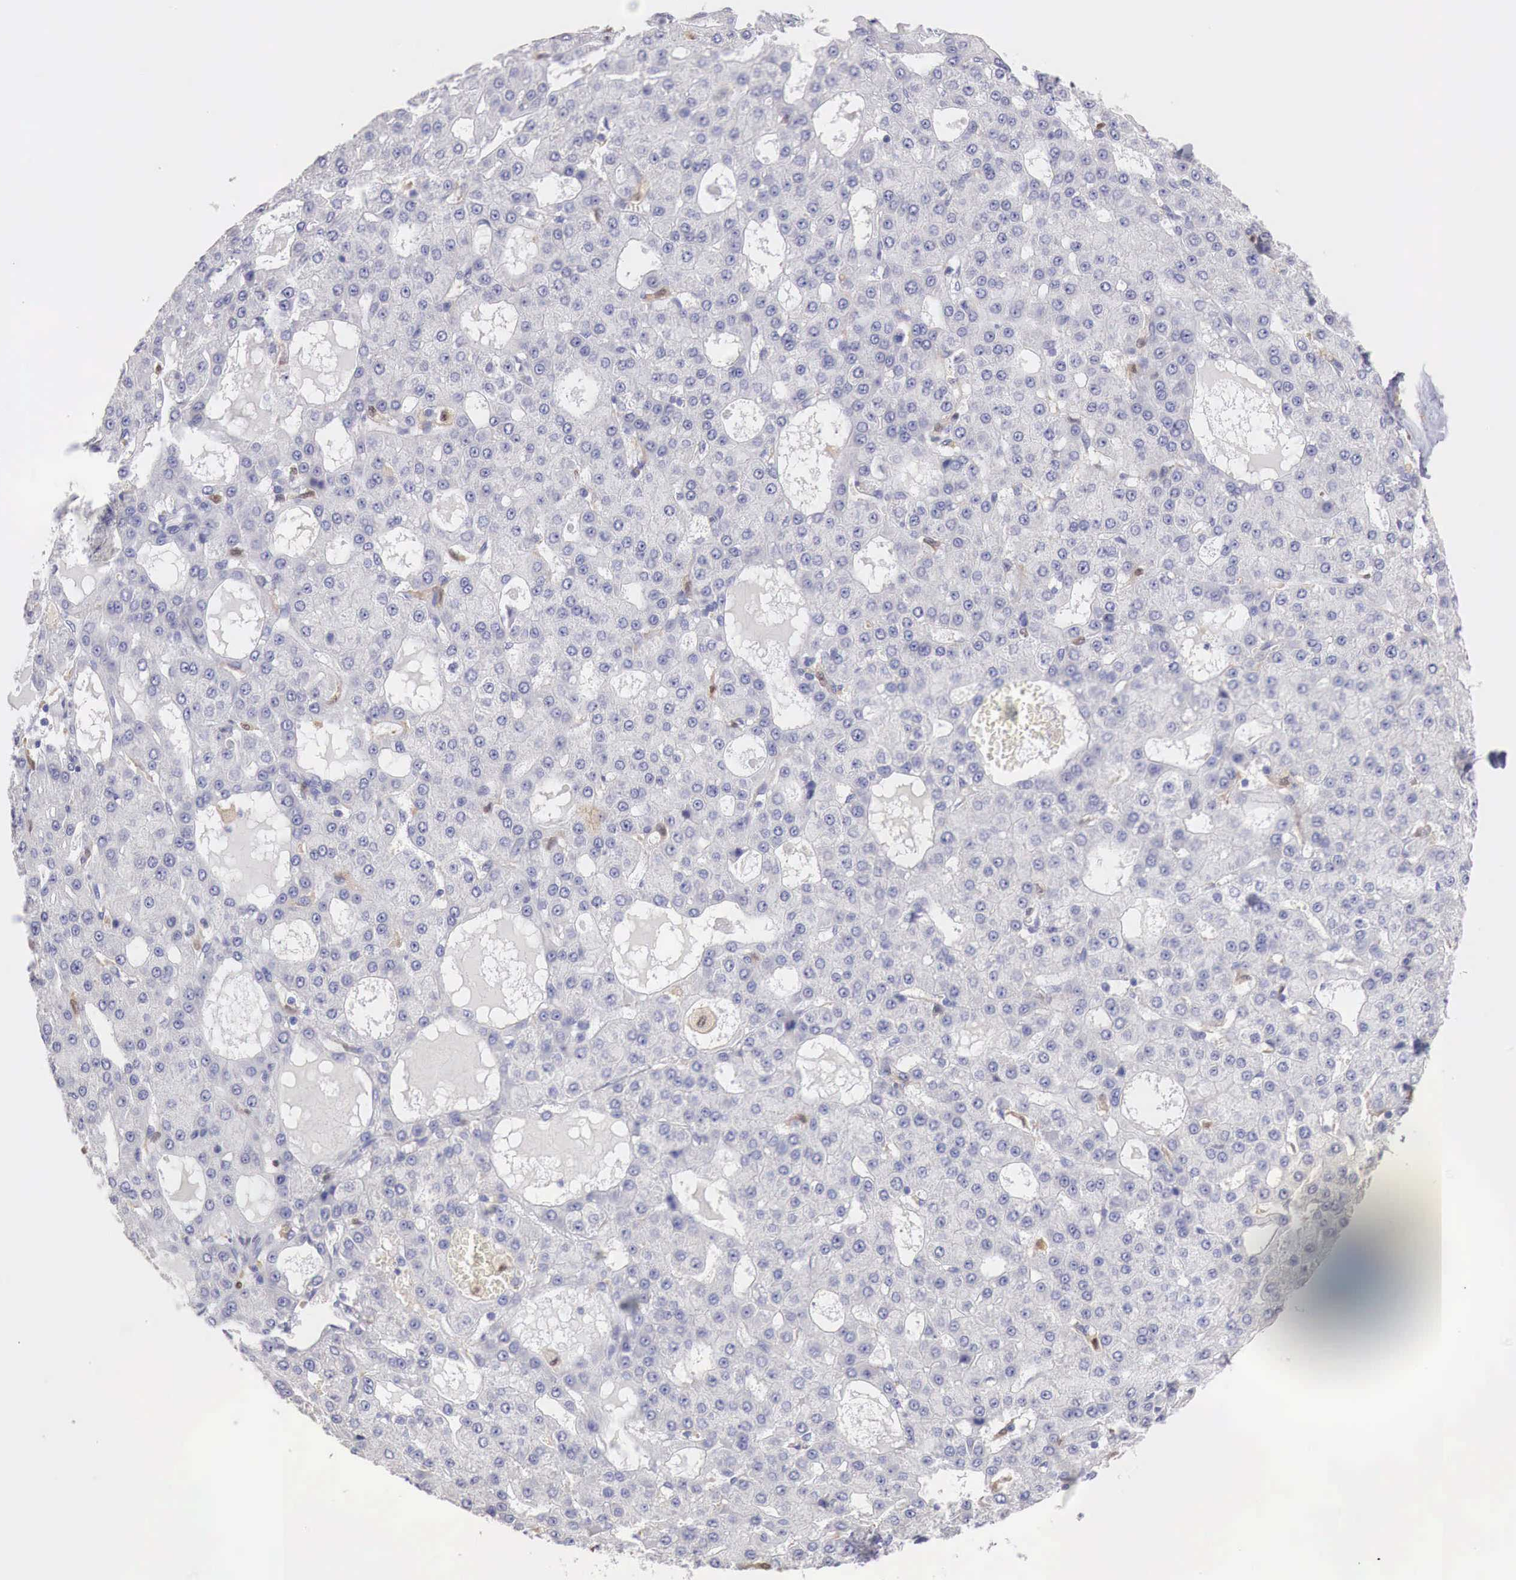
{"staining": {"intensity": "negative", "quantity": "none", "location": "none"}, "tissue": "liver cancer", "cell_type": "Tumor cells", "image_type": "cancer", "snomed": [{"axis": "morphology", "description": "Carcinoma, Hepatocellular, NOS"}, {"axis": "topography", "description": "Liver"}], "caption": "This is an IHC histopathology image of liver hepatocellular carcinoma. There is no positivity in tumor cells.", "gene": "RENBP", "patient": {"sex": "male", "age": 47}}